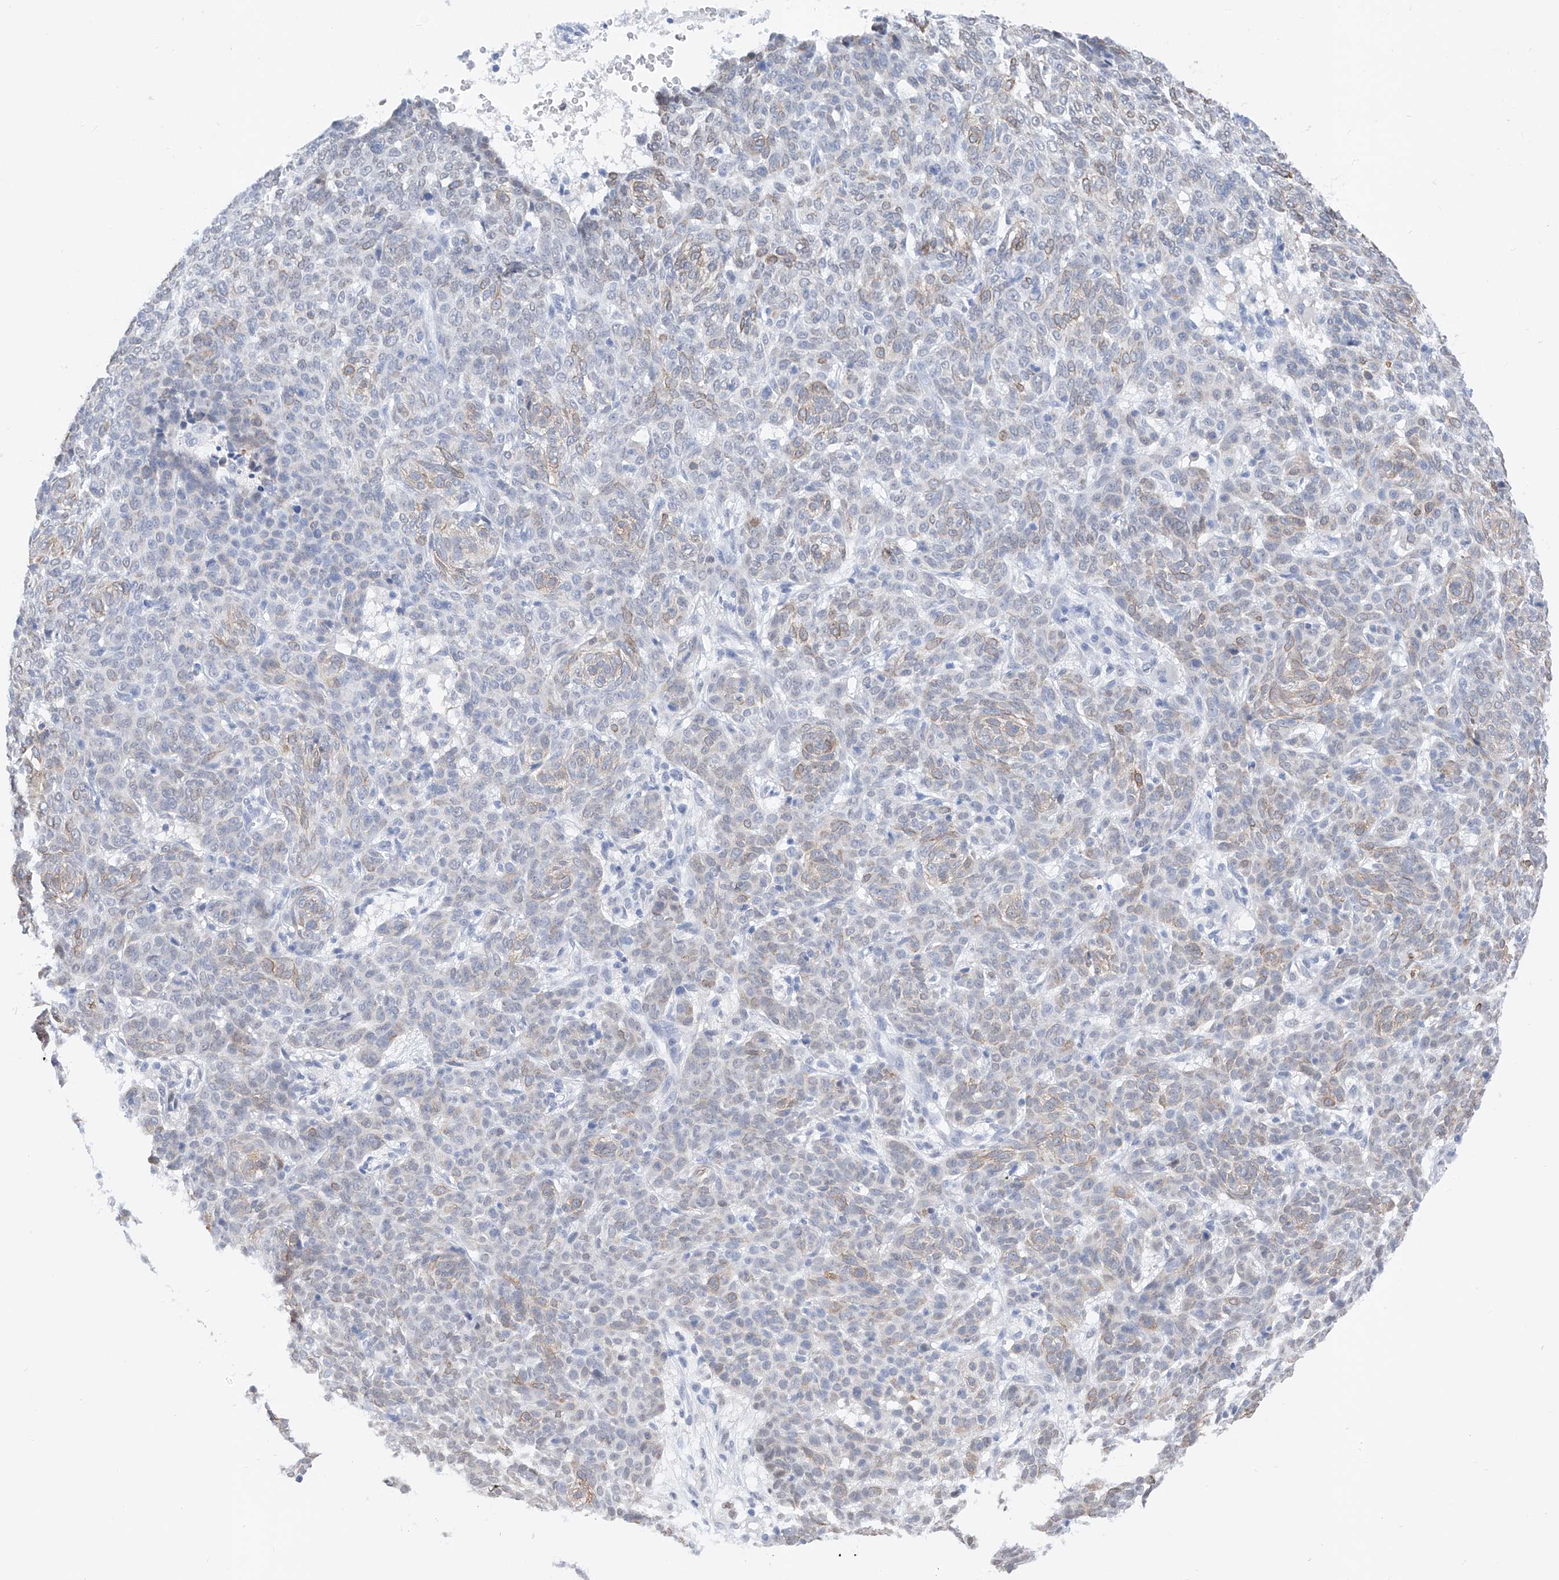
{"staining": {"intensity": "weak", "quantity": "<25%", "location": "cytoplasmic/membranous,nuclear"}, "tissue": "skin cancer", "cell_type": "Tumor cells", "image_type": "cancer", "snomed": [{"axis": "morphology", "description": "Basal cell carcinoma"}, {"axis": "topography", "description": "Skin"}], "caption": "Tumor cells are negative for protein expression in human basal cell carcinoma (skin).", "gene": "SNRNP200", "patient": {"sex": "male", "age": 85}}